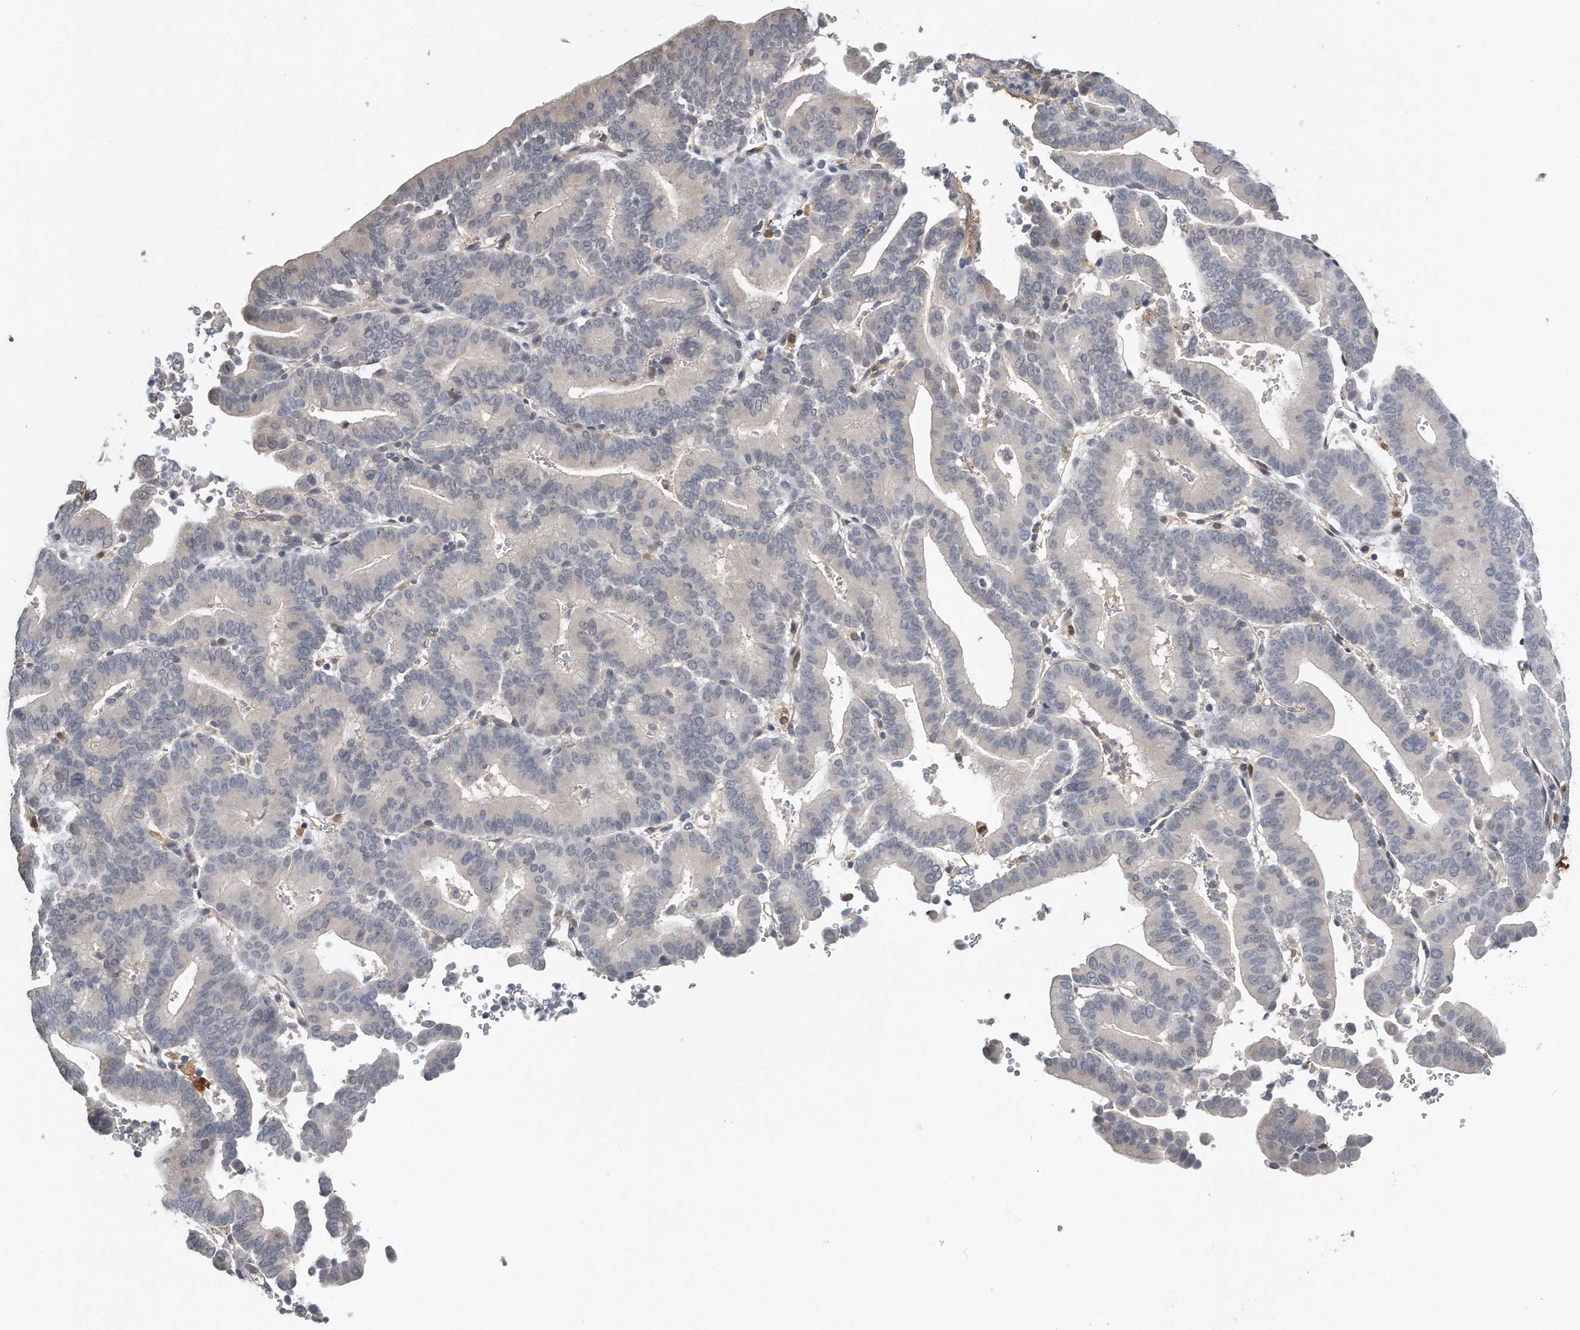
{"staining": {"intensity": "negative", "quantity": "none", "location": "none"}, "tissue": "liver cancer", "cell_type": "Tumor cells", "image_type": "cancer", "snomed": [{"axis": "morphology", "description": "Cholangiocarcinoma"}, {"axis": "topography", "description": "Liver"}], "caption": "Liver cancer was stained to show a protein in brown. There is no significant expression in tumor cells.", "gene": "CAMK1", "patient": {"sex": "female", "age": 75}}